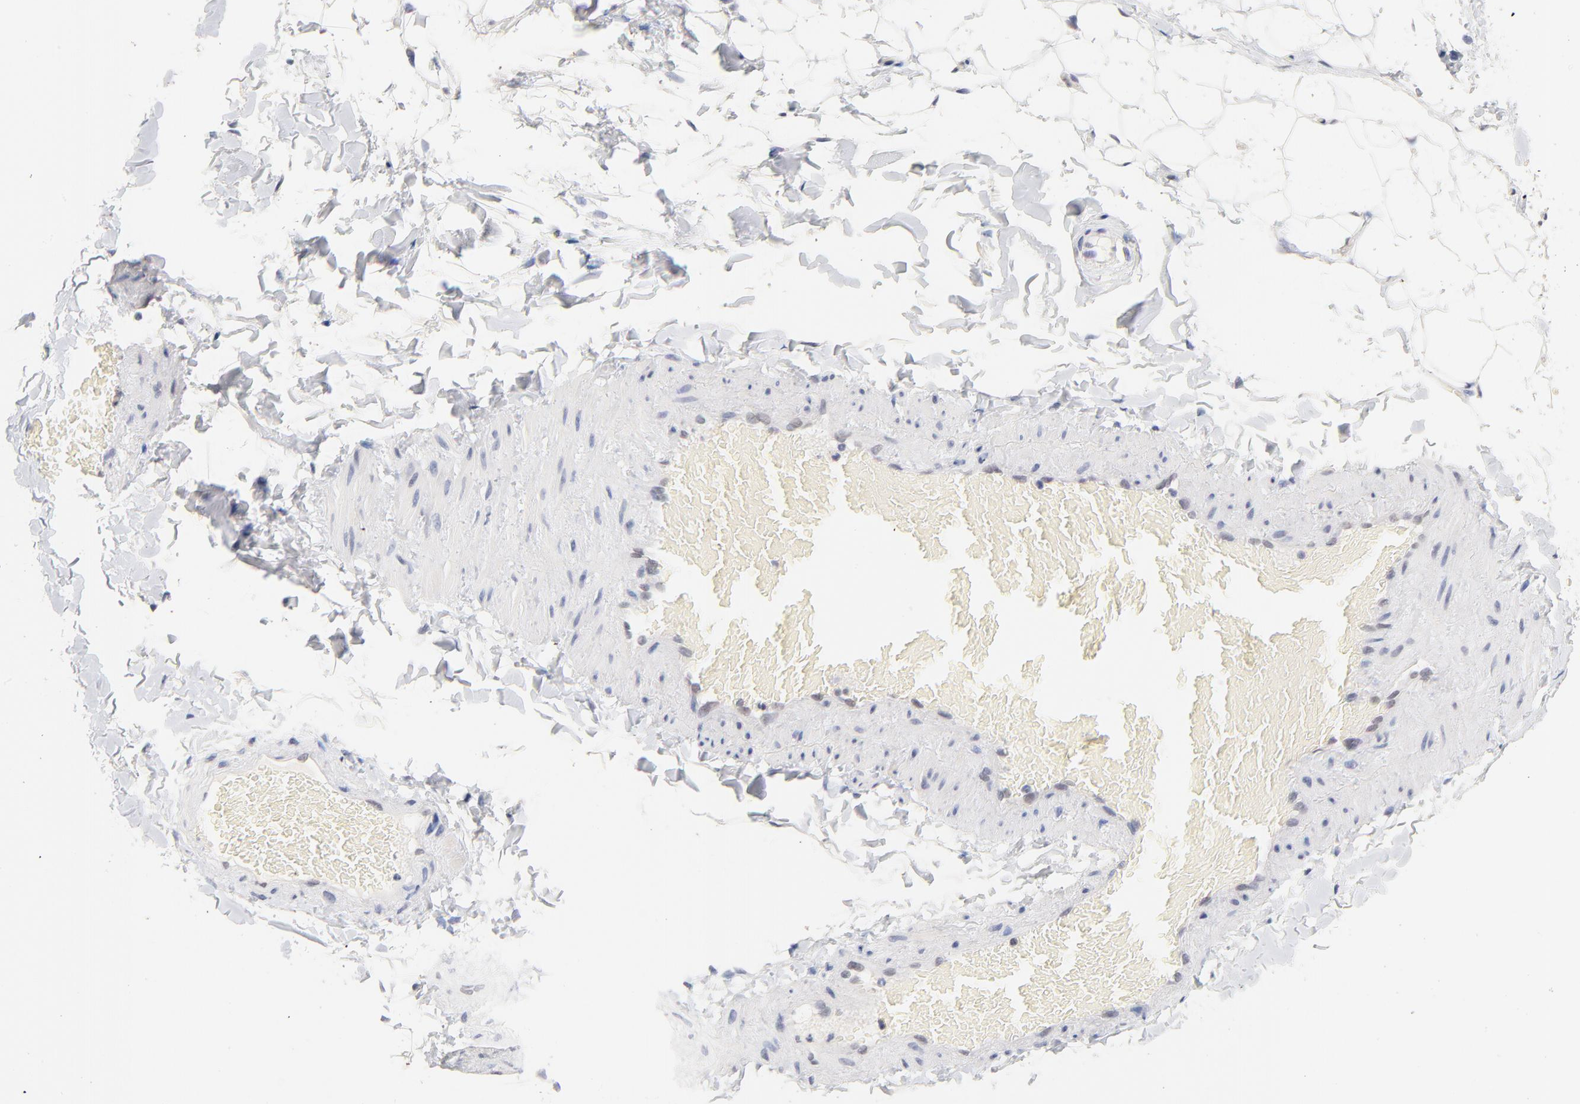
{"staining": {"intensity": "weak", "quantity": ">75%", "location": "cytoplasmic/membranous,nuclear"}, "tissue": "adipose tissue", "cell_type": "Adipocytes", "image_type": "normal", "snomed": [{"axis": "morphology", "description": "Normal tissue, NOS"}, {"axis": "topography", "description": "Soft tissue"}], "caption": "Adipose tissue stained for a protein (brown) reveals weak cytoplasmic/membranous,nuclear positive expression in about >75% of adipocytes.", "gene": "ORC2", "patient": {"sex": "male", "age": 26}}